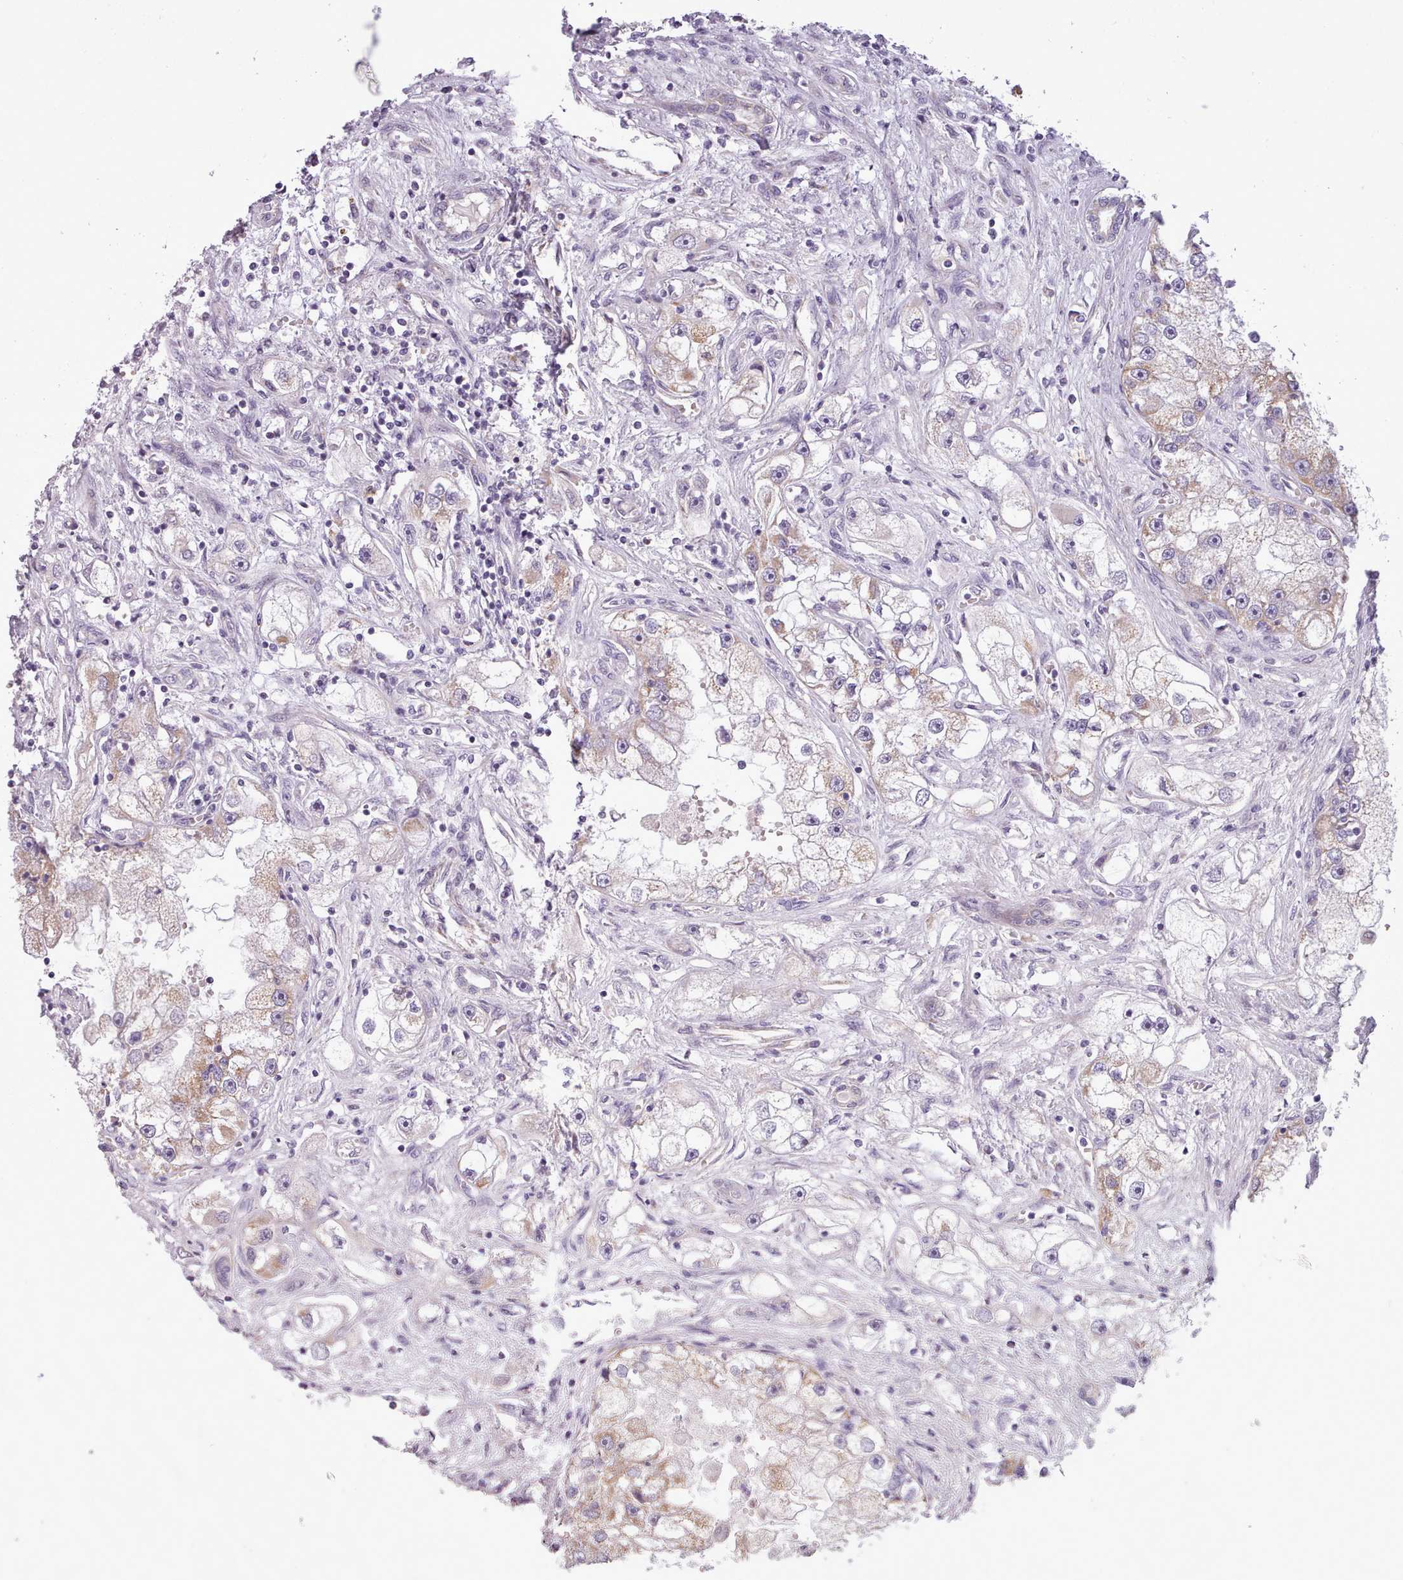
{"staining": {"intensity": "moderate", "quantity": "25%-75%", "location": "cytoplasmic/membranous"}, "tissue": "renal cancer", "cell_type": "Tumor cells", "image_type": "cancer", "snomed": [{"axis": "morphology", "description": "Adenocarcinoma, NOS"}, {"axis": "topography", "description": "Kidney"}], "caption": "Protein staining of renal cancer (adenocarcinoma) tissue demonstrates moderate cytoplasmic/membranous positivity in about 25%-75% of tumor cells.", "gene": "AVL9", "patient": {"sex": "male", "age": 63}}